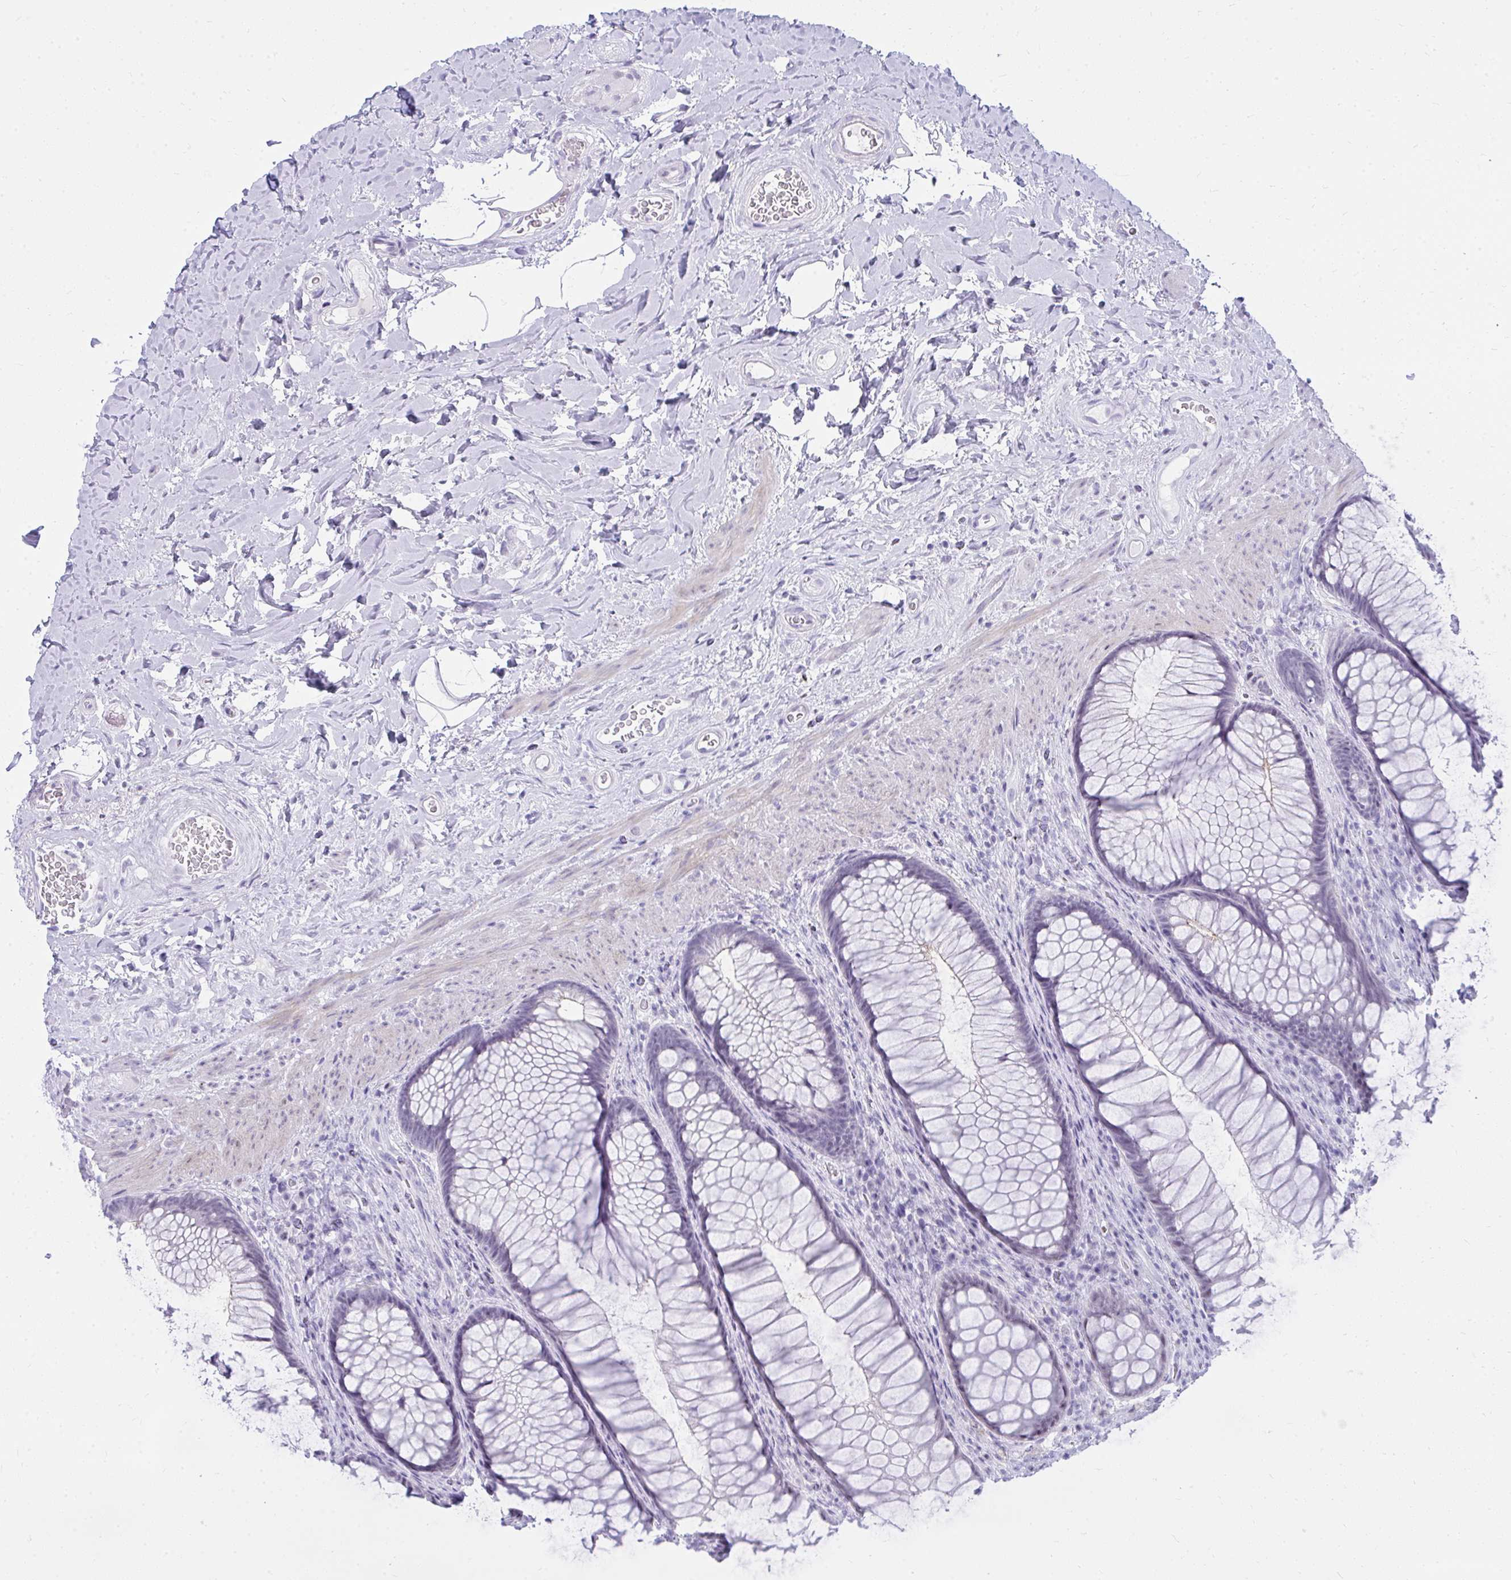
{"staining": {"intensity": "negative", "quantity": "none", "location": "none"}, "tissue": "rectum", "cell_type": "Glandular cells", "image_type": "normal", "snomed": [{"axis": "morphology", "description": "Normal tissue, NOS"}, {"axis": "topography", "description": "Rectum"}], "caption": "This is a image of immunohistochemistry (IHC) staining of normal rectum, which shows no positivity in glandular cells.", "gene": "OR5F1", "patient": {"sex": "male", "age": 53}}